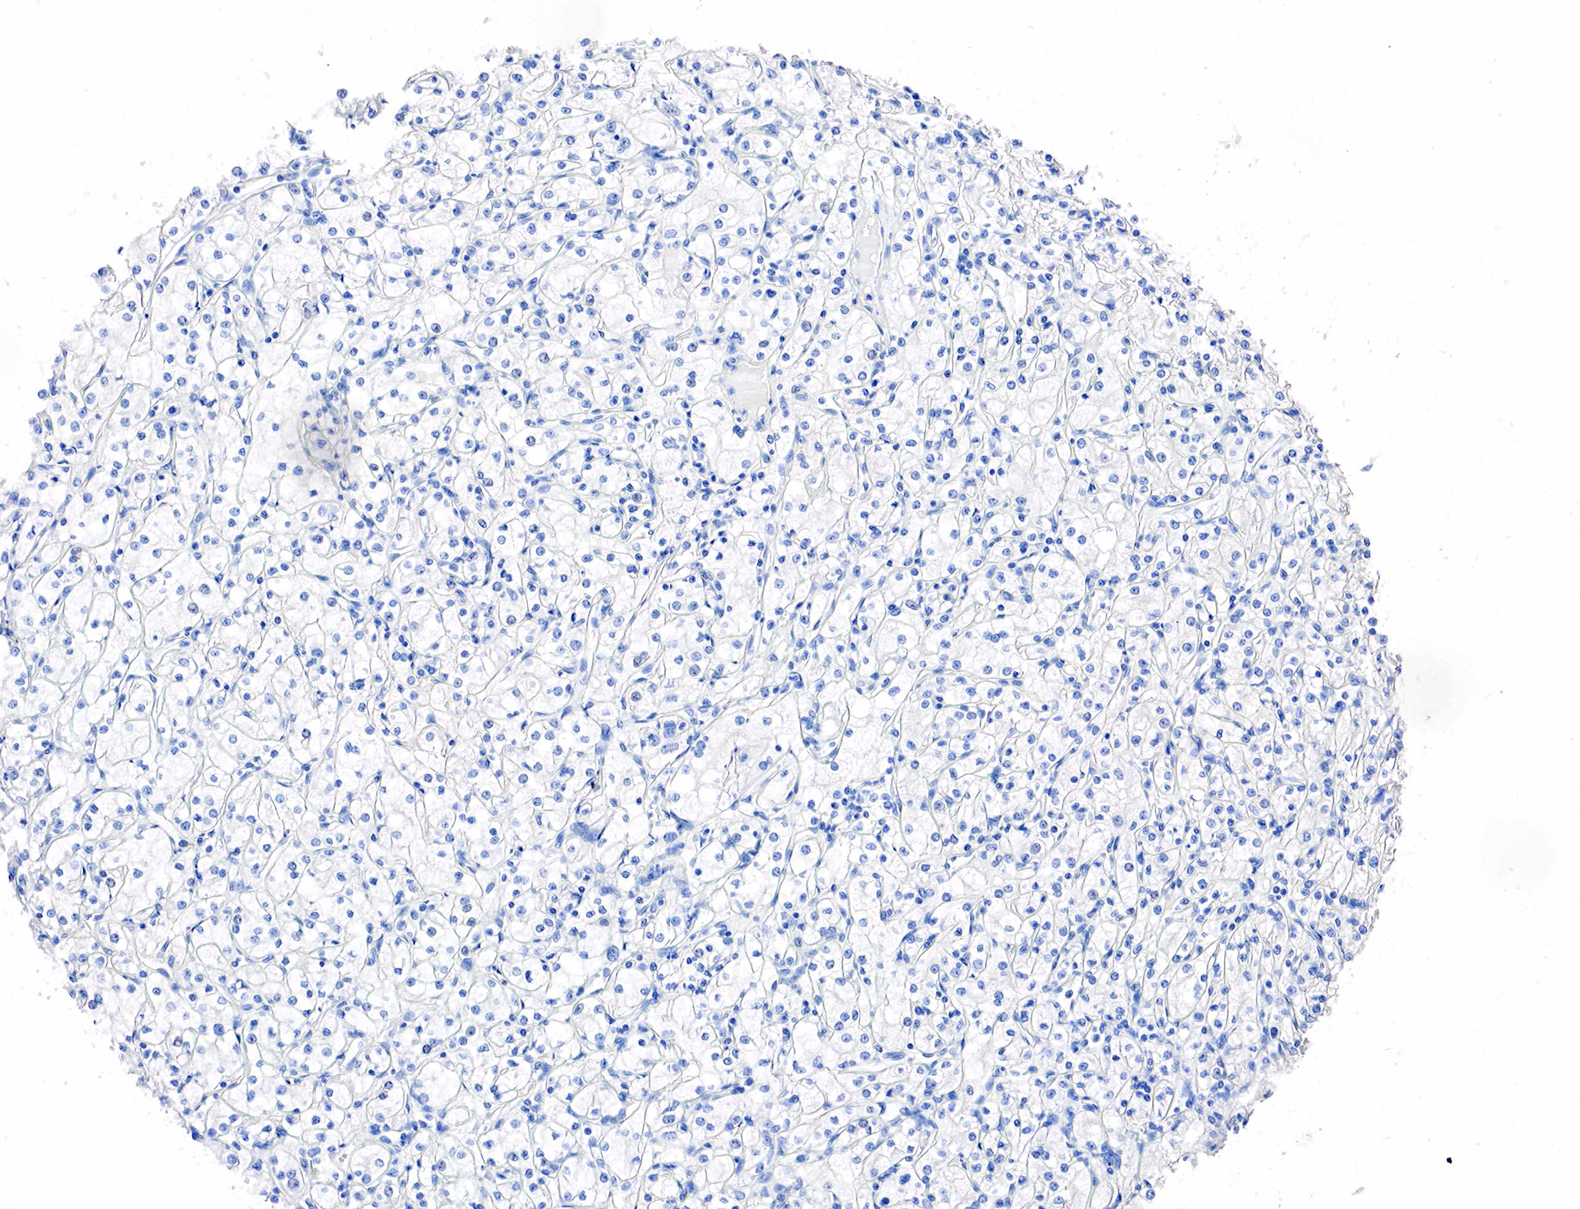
{"staining": {"intensity": "negative", "quantity": "none", "location": "none"}, "tissue": "renal cancer", "cell_type": "Tumor cells", "image_type": "cancer", "snomed": [{"axis": "morphology", "description": "Adenocarcinoma, NOS"}, {"axis": "topography", "description": "Kidney"}], "caption": "High power microscopy histopathology image of an immunohistochemistry (IHC) image of adenocarcinoma (renal), revealing no significant staining in tumor cells.", "gene": "SST", "patient": {"sex": "male", "age": 61}}